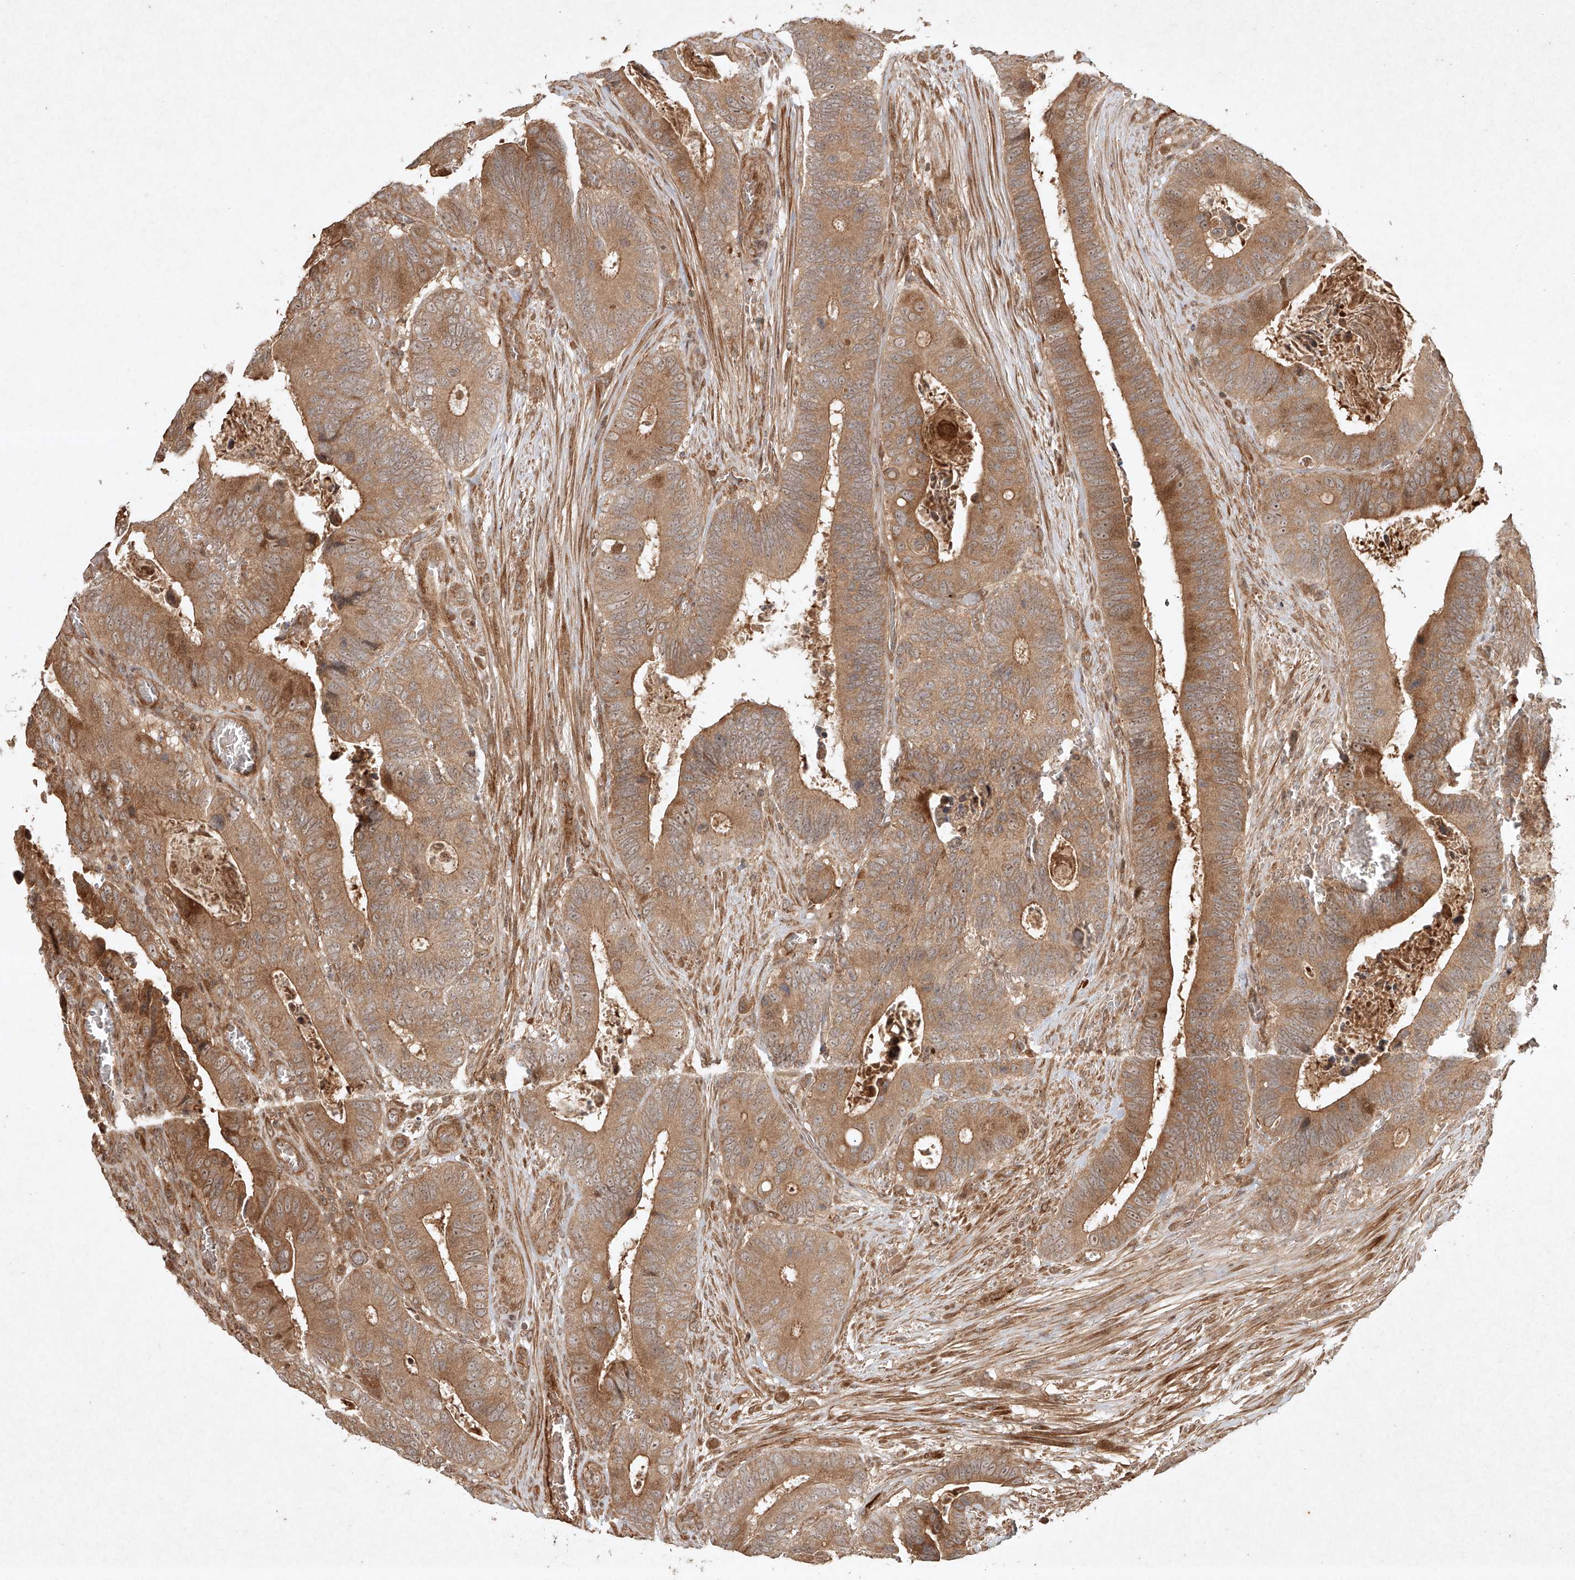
{"staining": {"intensity": "moderate", "quantity": ">75%", "location": "cytoplasmic/membranous"}, "tissue": "colorectal cancer", "cell_type": "Tumor cells", "image_type": "cancer", "snomed": [{"axis": "morphology", "description": "Adenocarcinoma, NOS"}, {"axis": "topography", "description": "Colon"}], "caption": "This image exhibits IHC staining of colorectal cancer (adenocarcinoma), with medium moderate cytoplasmic/membranous expression in about >75% of tumor cells.", "gene": "CYYR1", "patient": {"sex": "male", "age": 72}}